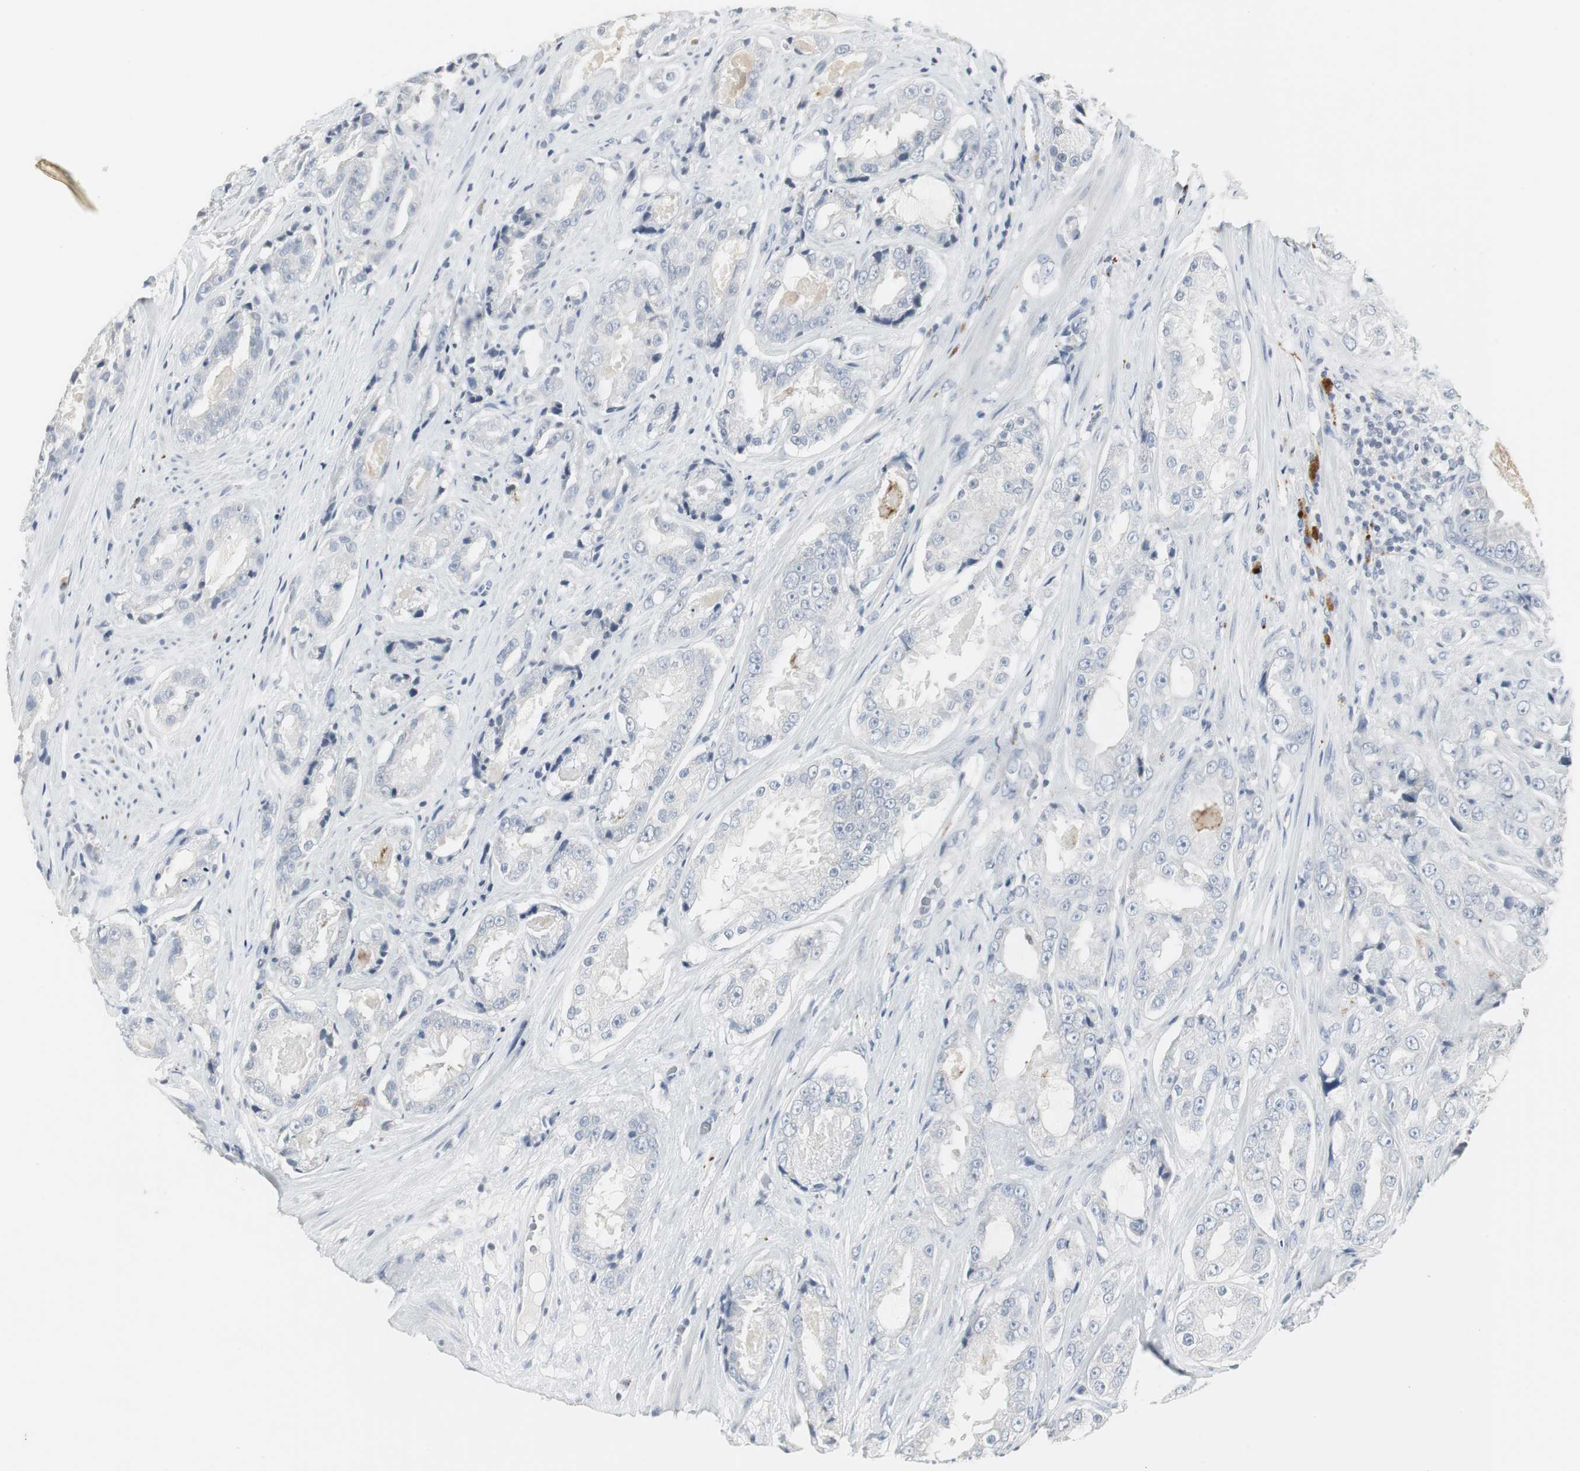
{"staining": {"intensity": "negative", "quantity": "none", "location": "none"}, "tissue": "prostate cancer", "cell_type": "Tumor cells", "image_type": "cancer", "snomed": [{"axis": "morphology", "description": "Adenocarcinoma, High grade"}, {"axis": "topography", "description": "Prostate"}], "caption": "The IHC micrograph has no significant expression in tumor cells of prostate cancer (high-grade adenocarcinoma) tissue.", "gene": "PI15", "patient": {"sex": "male", "age": 73}}